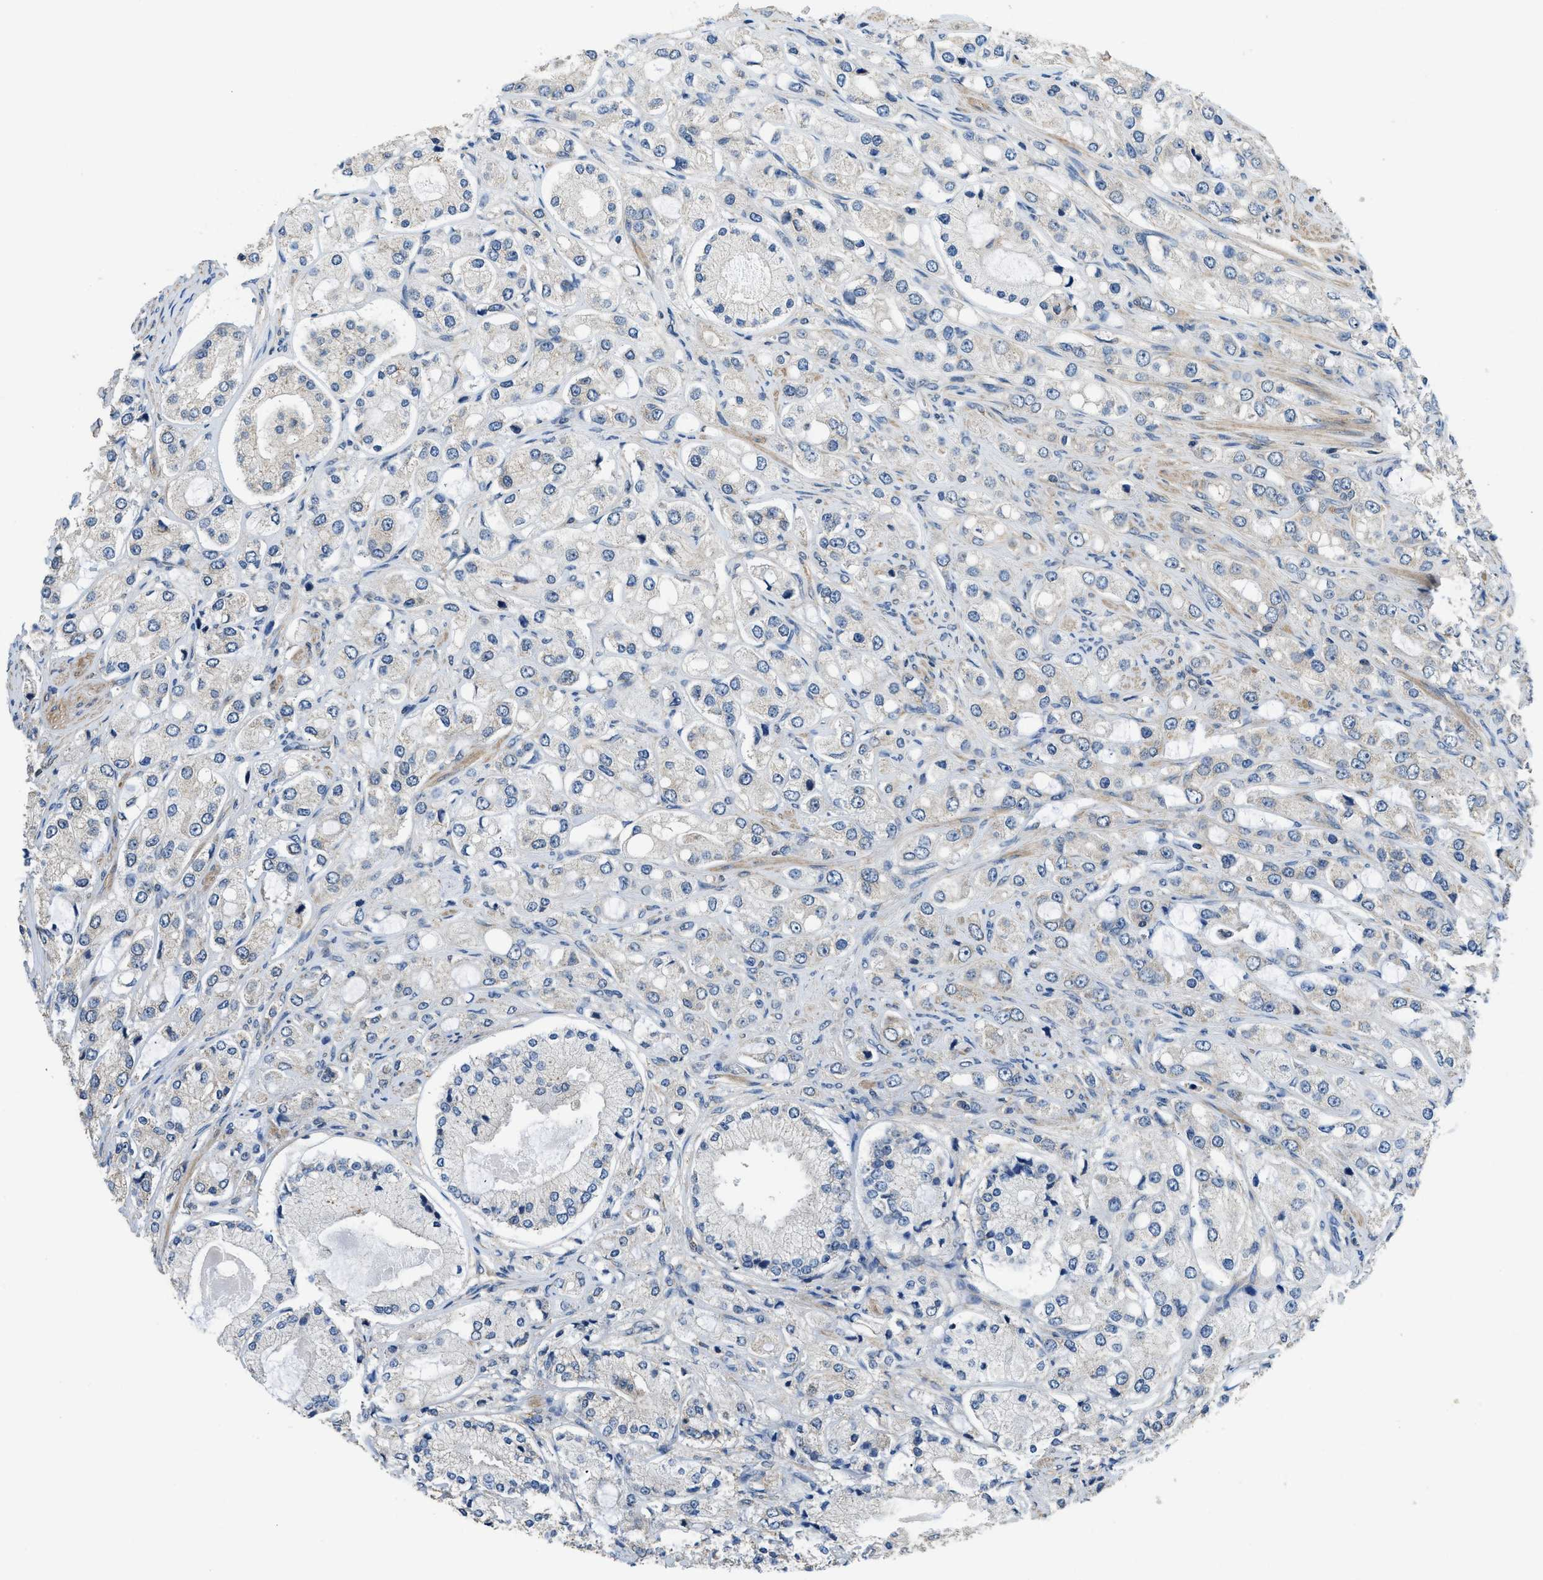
{"staining": {"intensity": "negative", "quantity": "none", "location": "none"}, "tissue": "prostate cancer", "cell_type": "Tumor cells", "image_type": "cancer", "snomed": [{"axis": "morphology", "description": "Adenocarcinoma, High grade"}, {"axis": "topography", "description": "Prostate"}], "caption": "Immunohistochemistry micrograph of neoplastic tissue: human high-grade adenocarcinoma (prostate) stained with DAB (3,3'-diaminobenzidine) reveals no significant protein expression in tumor cells.", "gene": "SSH2", "patient": {"sex": "male", "age": 65}}